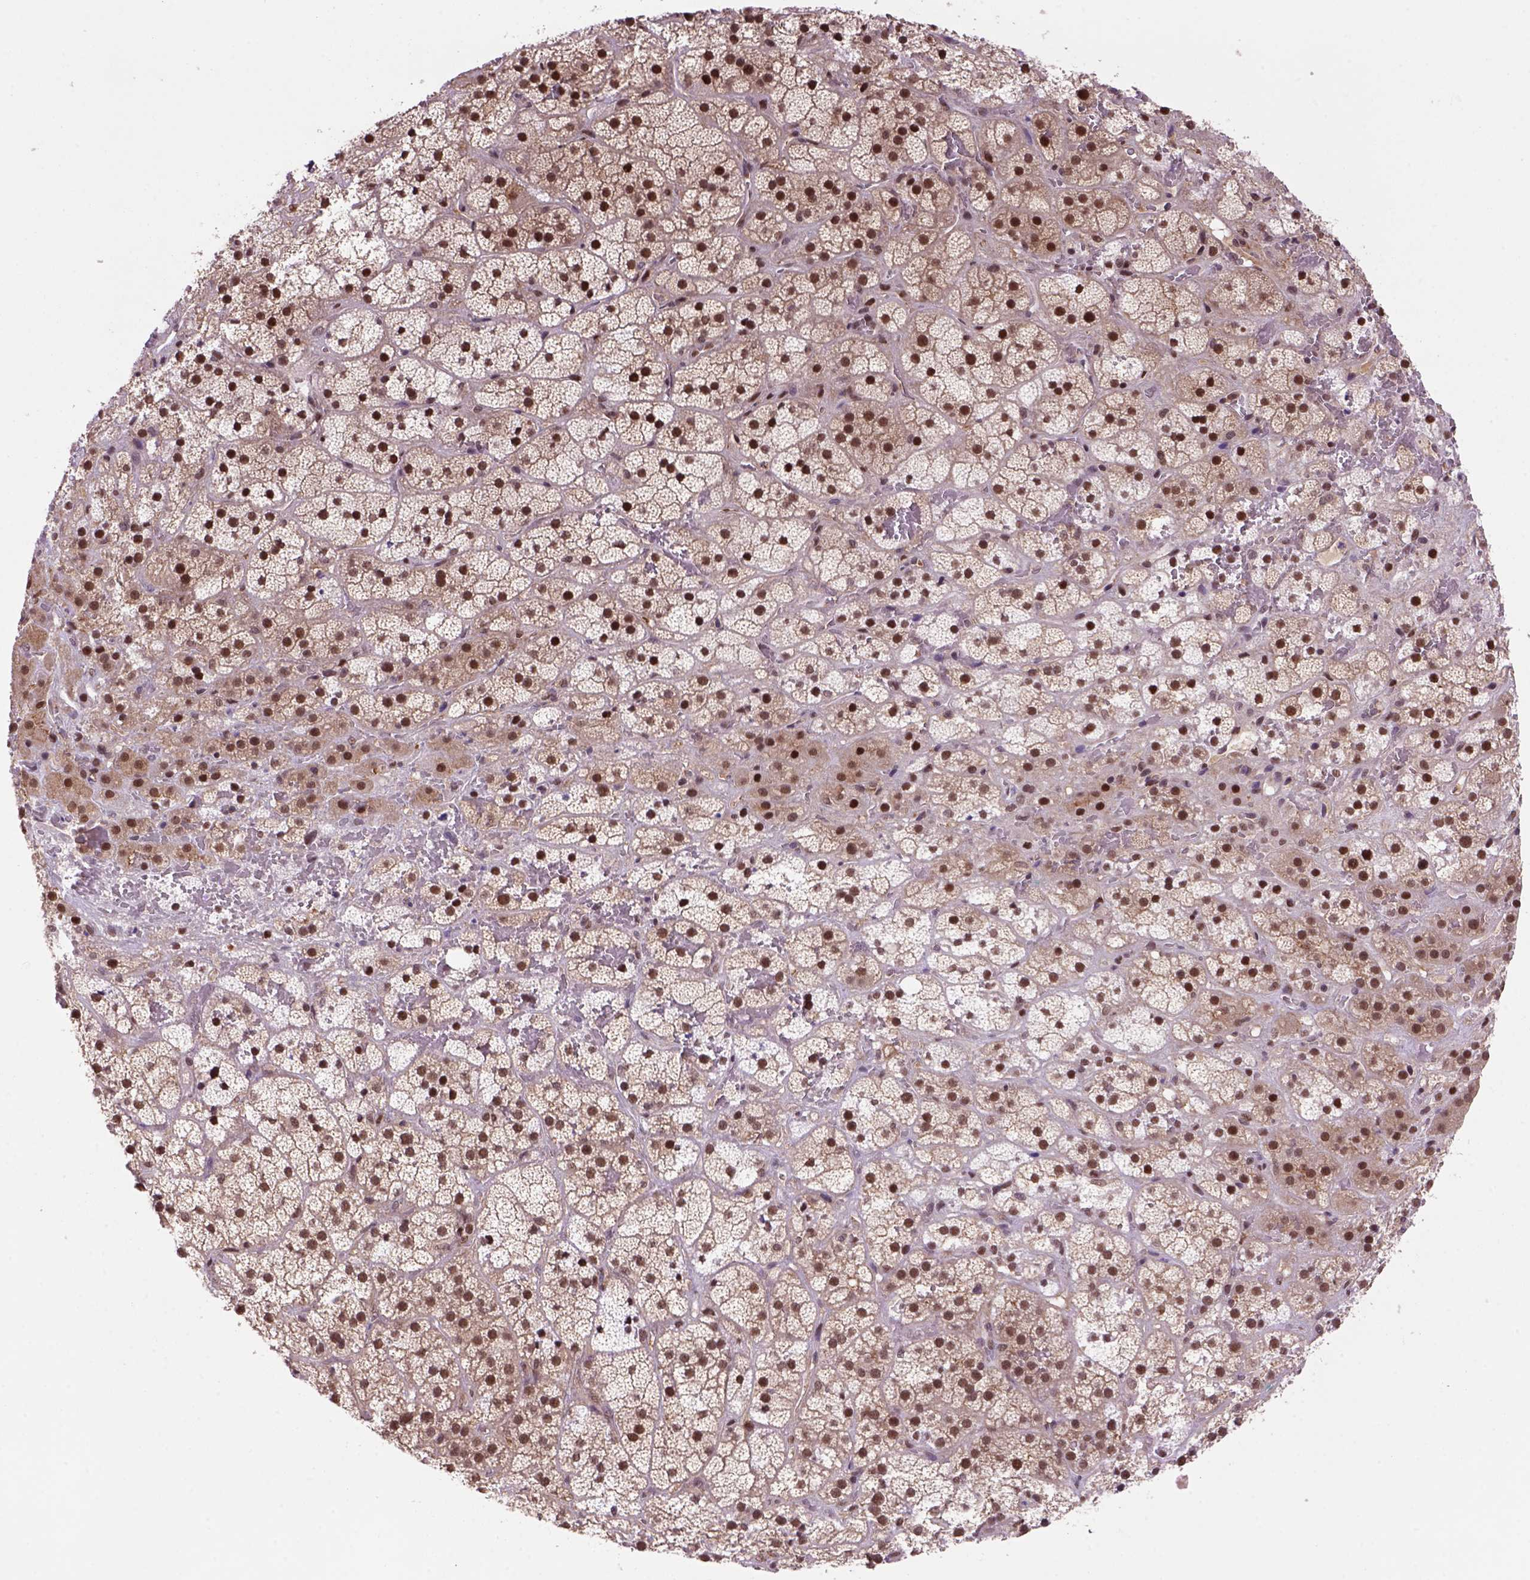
{"staining": {"intensity": "strong", "quantity": ">75%", "location": "cytoplasmic/membranous,nuclear"}, "tissue": "adrenal gland", "cell_type": "Glandular cells", "image_type": "normal", "snomed": [{"axis": "morphology", "description": "Normal tissue, NOS"}, {"axis": "topography", "description": "Adrenal gland"}], "caption": "A micrograph of adrenal gland stained for a protein shows strong cytoplasmic/membranous,nuclear brown staining in glandular cells. The protein is shown in brown color, while the nuclei are stained blue.", "gene": "PSMC2", "patient": {"sex": "male", "age": 57}}